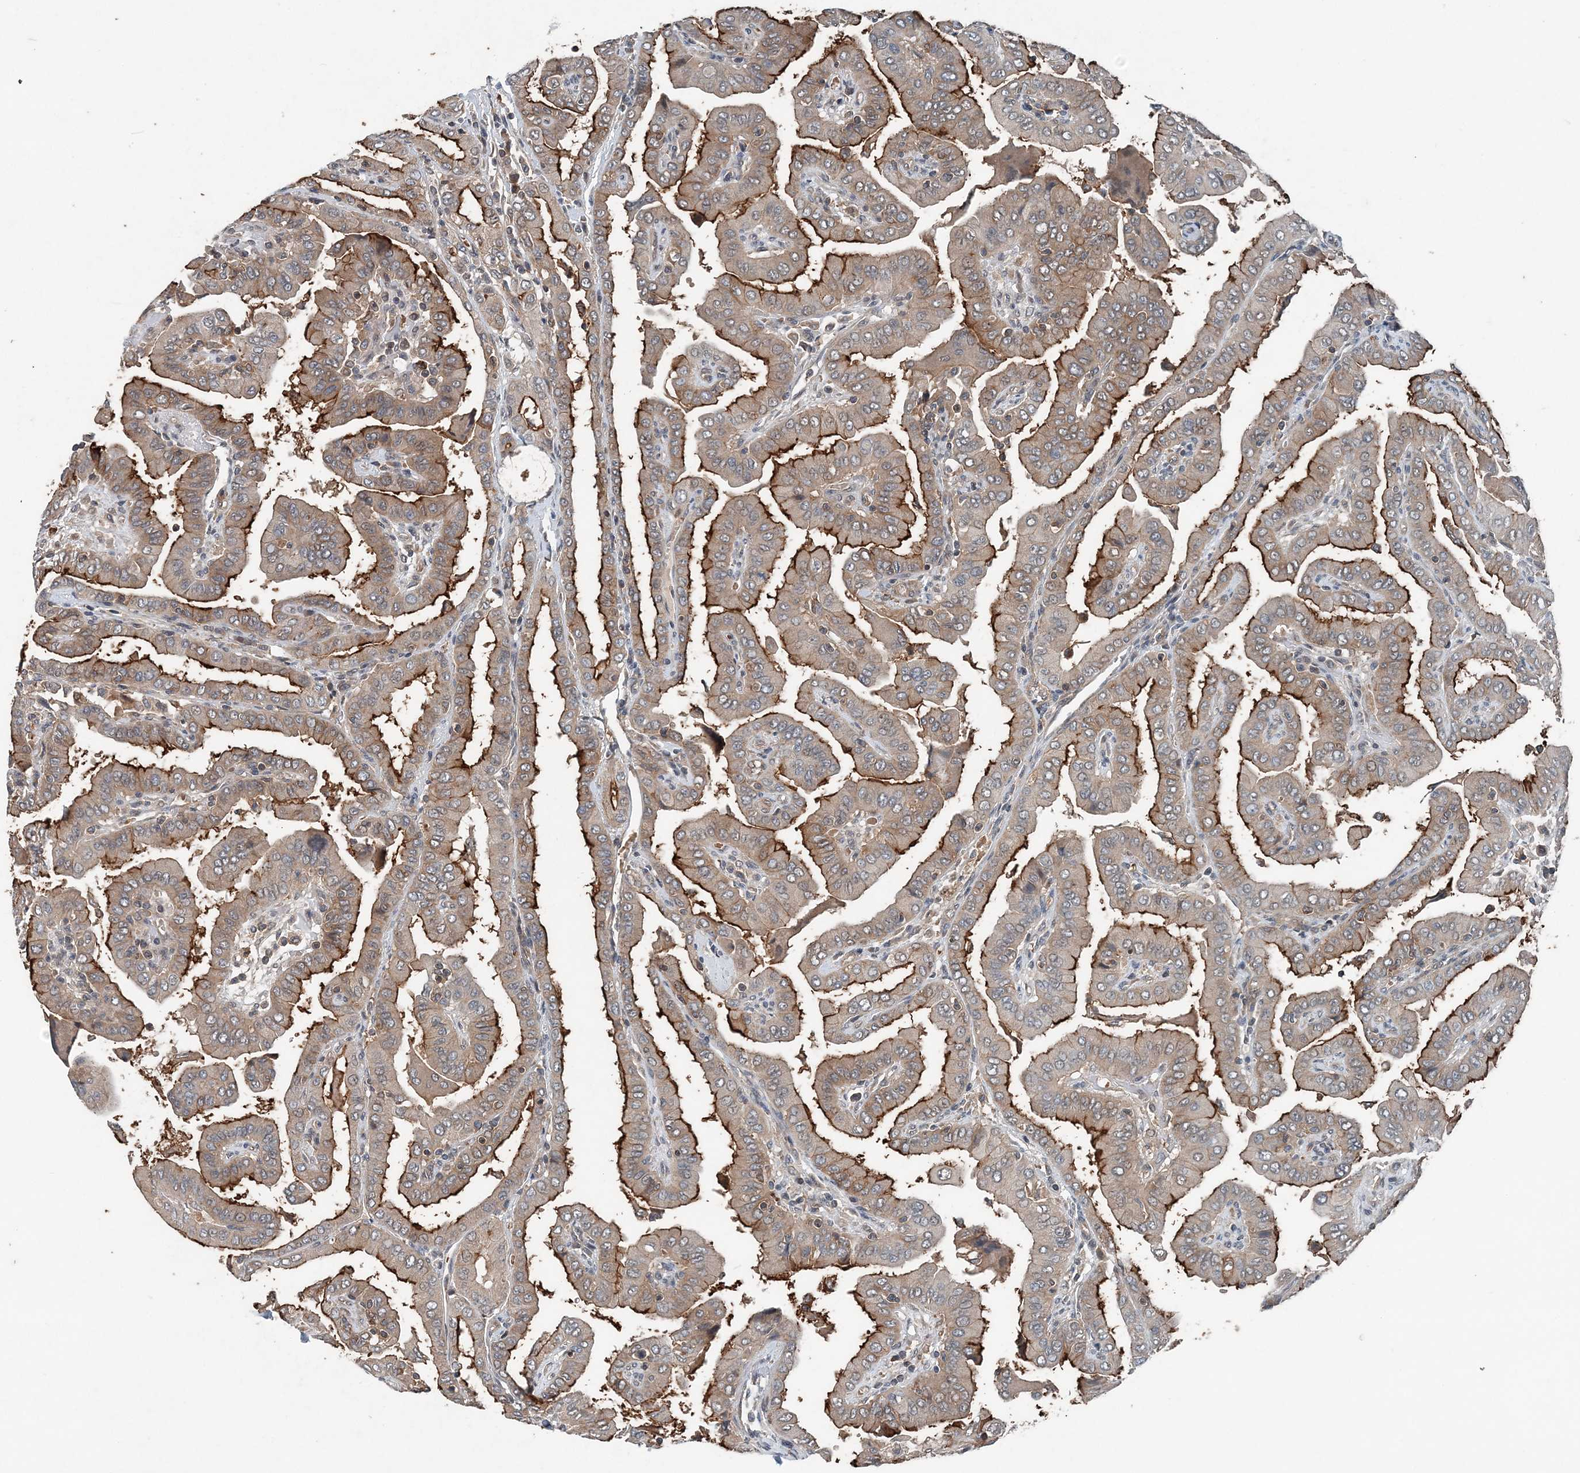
{"staining": {"intensity": "strong", "quantity": ">75%", "location": "cytoplasmic/membranous"}, "tissue": "thyroid cancer", "cell_type": "Tumor cells", "image_type": "cancer", "snomed": [{"axis": "morphology", "description": "Papillary adenocarcinoma, NOS"}, {"axis": "topography", "description": "Thyroid gland"}], "caption": "The image displays staining of thyroid papillary adenocarcinoma, revealing strong cytoplasmic/membranous protein expression (brown color) within tumor cells.", "gene": "SMPD3", "patient": {"sex": "male", "age": 33}}